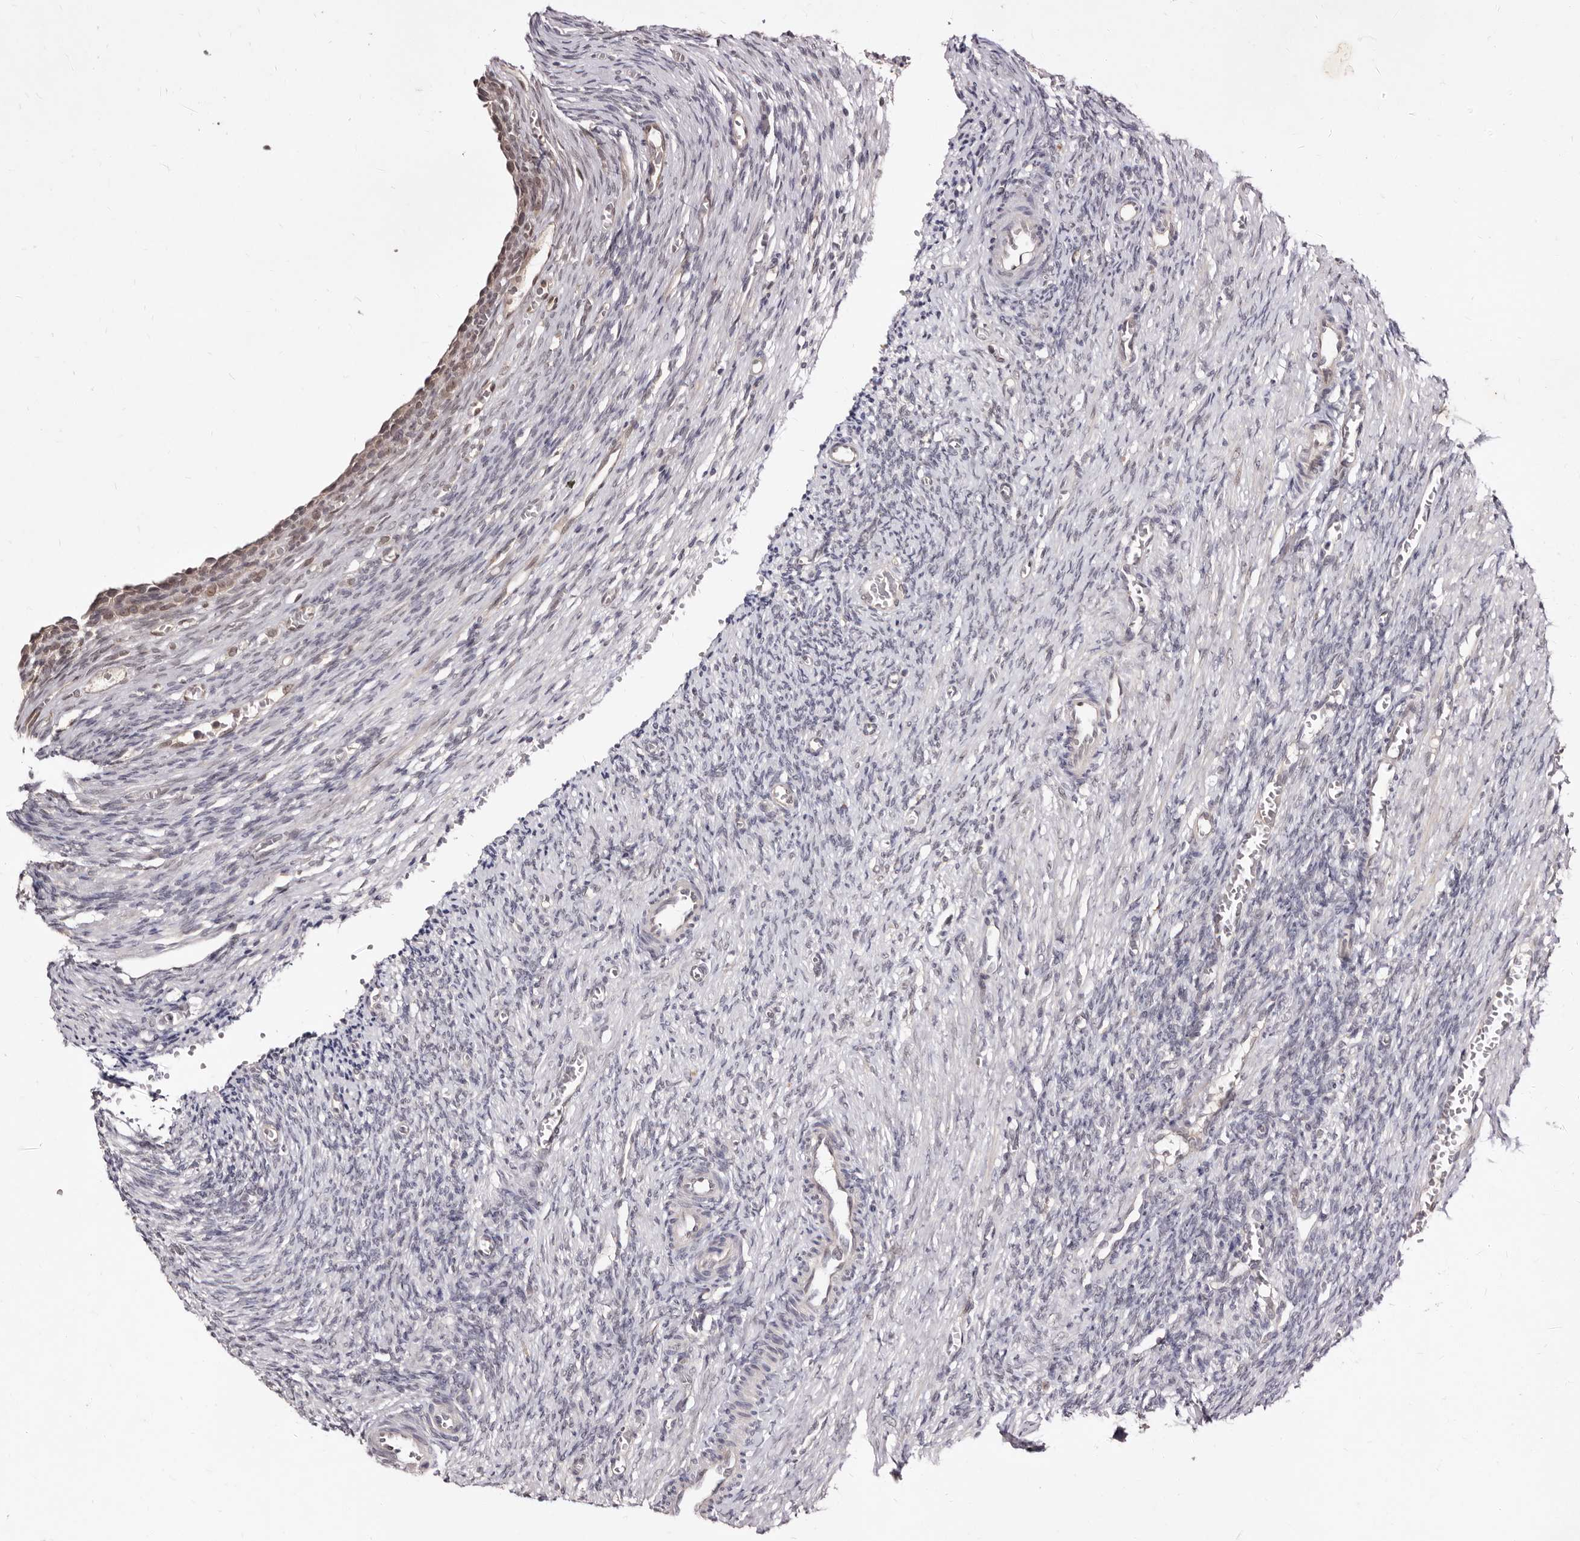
{"staining": {"intensity": "moderate", "quantity": ">75%", "location": "nuclear"}, "tissue": "ovary", "cell_type": "Follicle cells", "image_type": "normal", "snomed": [{"axis": "morphology", "description": "Normal tissue, NOS"}, {"axis": "topography", "description": "Ovary"}], "caption": "Human ovary stained with a protein marker shows moderate staining in follicle cells.", "gene": "LCORL", "patient": {"sex": "female", "age": 27}}